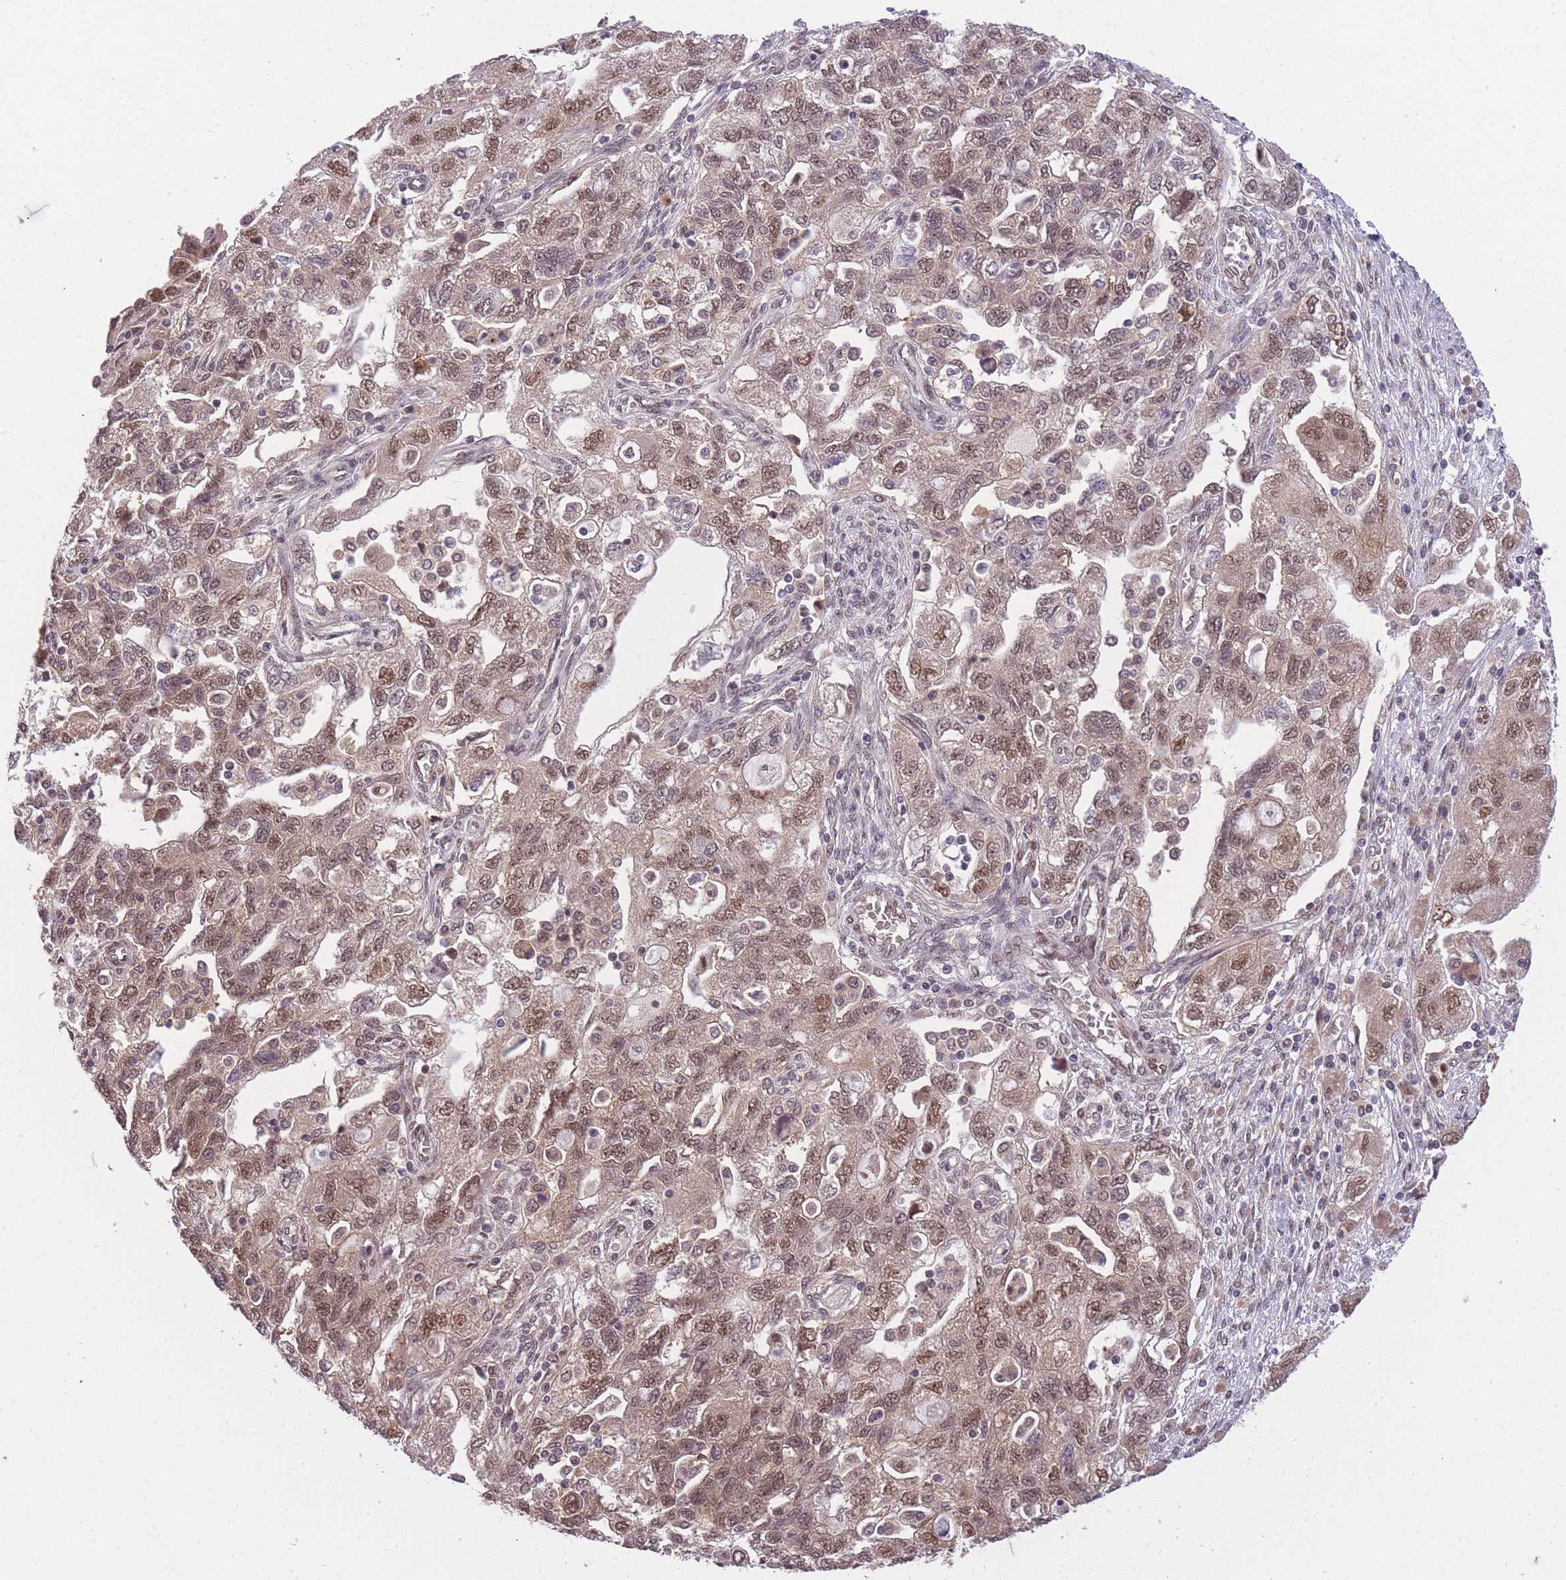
{"staining": {"intensity": "moderate", "quantity": ">75%", "location": "nuclear"}, "tissue": "ovarian cancer", "cell_type": "Tumor cells", "image_type": "cancer", "snomed": [{"axis": "morphology", "description": "Carcinoma, NOS"}, {"axis": "morphology", "description": "Cystadenocarcinoma, serous, NOS"}, {"axis": "topography", "description": "Ovary"}], "caption": "This histopathology image shows IHC staining of human ovarian cancer, with medium moderate nuclear expression in about >75% of tumor cells.", "gene": "CDIP1", "patient": {"sex": "female", "age": 69}}